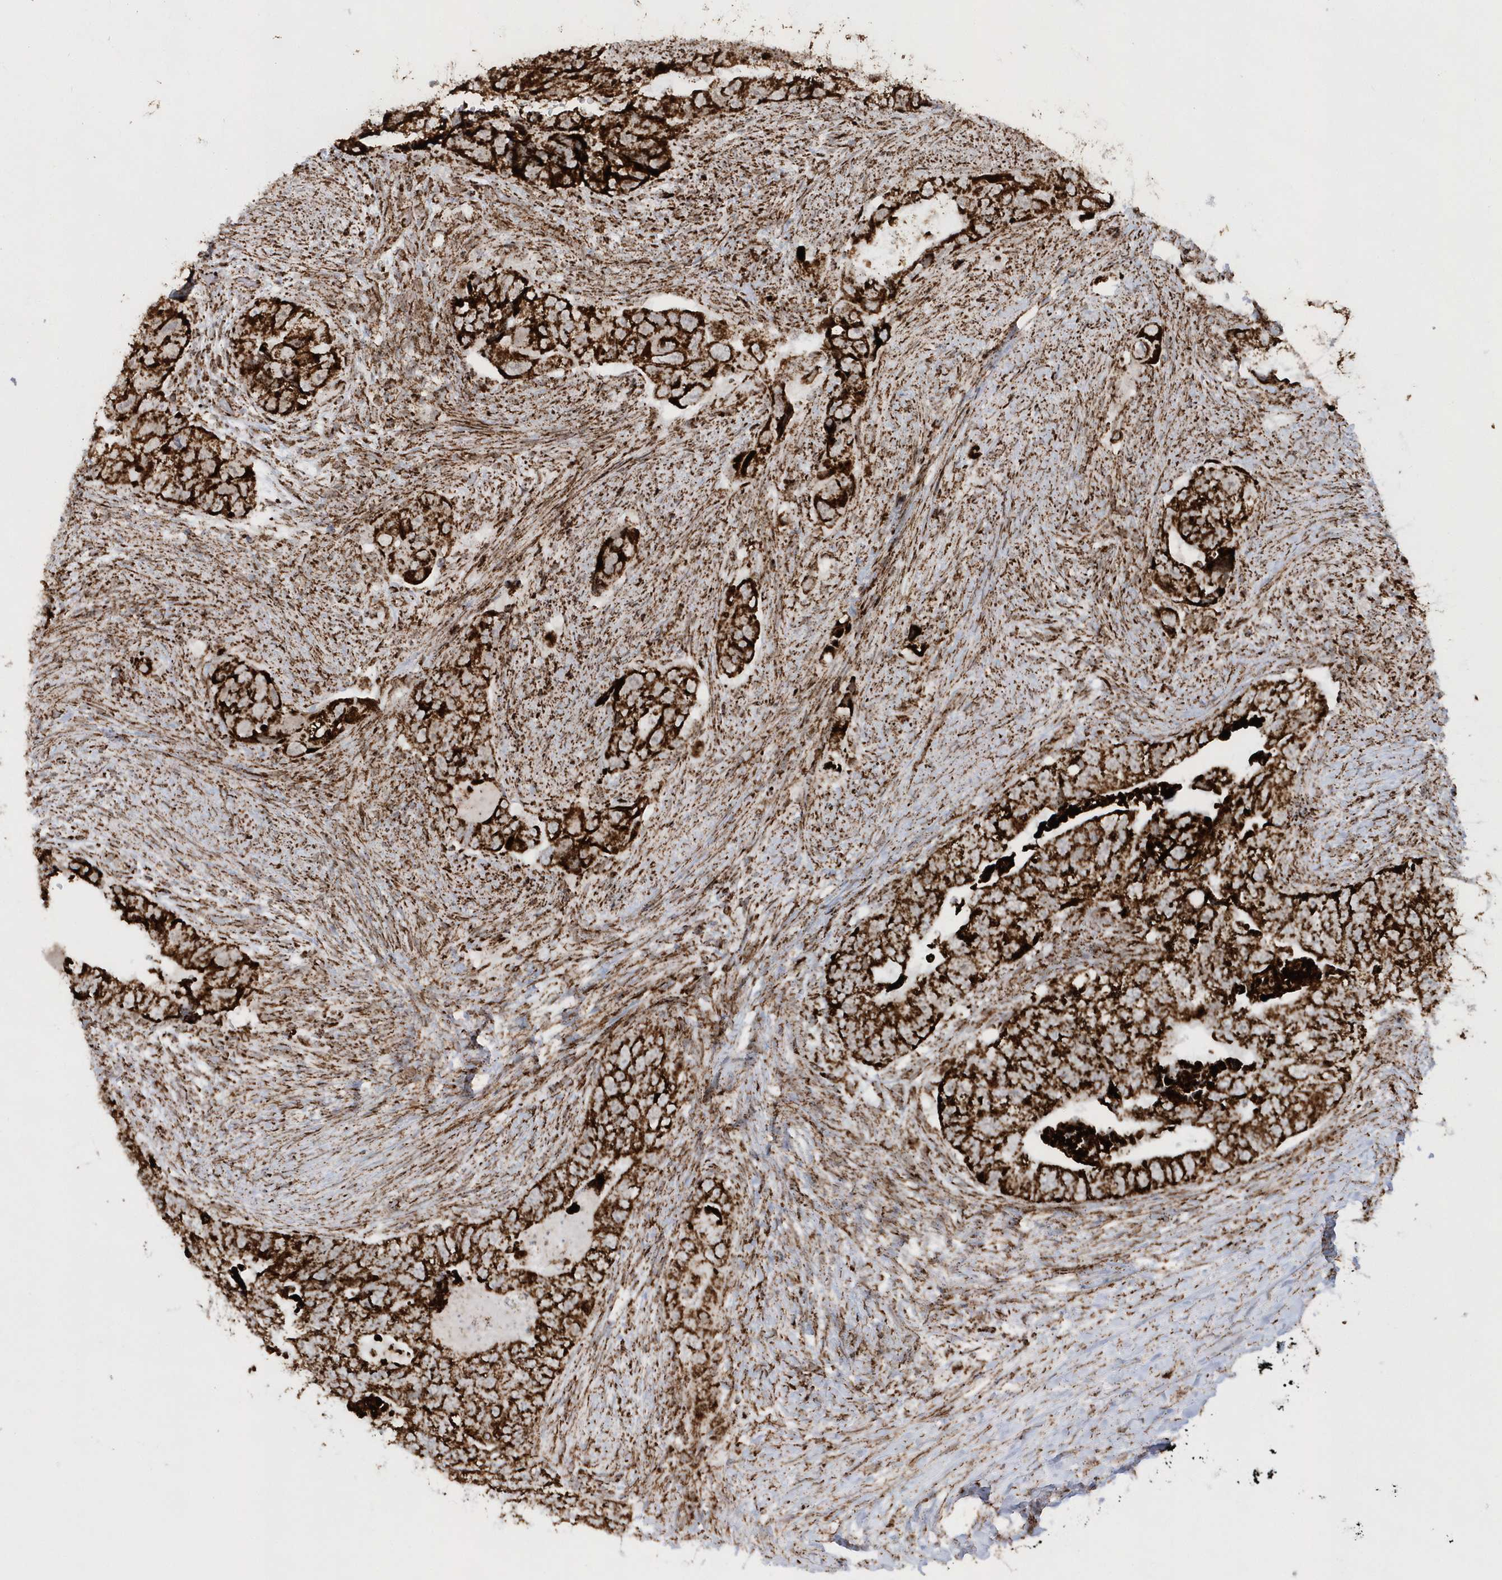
{"staining": {"intensity": "strong", "quantity": ">75%", "location": "cytoplasmic/membranous"}, "tissue": "colorectal cancer", "cell_type": "Tumor cells", "image_type": "cancer", "snomed": [{"axis": "morphology", "description": "Adenocarcinoma, NOS"}, {"axis": "topography", "description": "Rectum"}], "caption": "Tumor cells reveal strong cytoplasmic/membranous staining in approximately >75% of cells in colorectal adenocarcinoma. Nuclei are stained in blue.", "gene": "CRY2", "patient": {"sex": "male", "age": 63}}